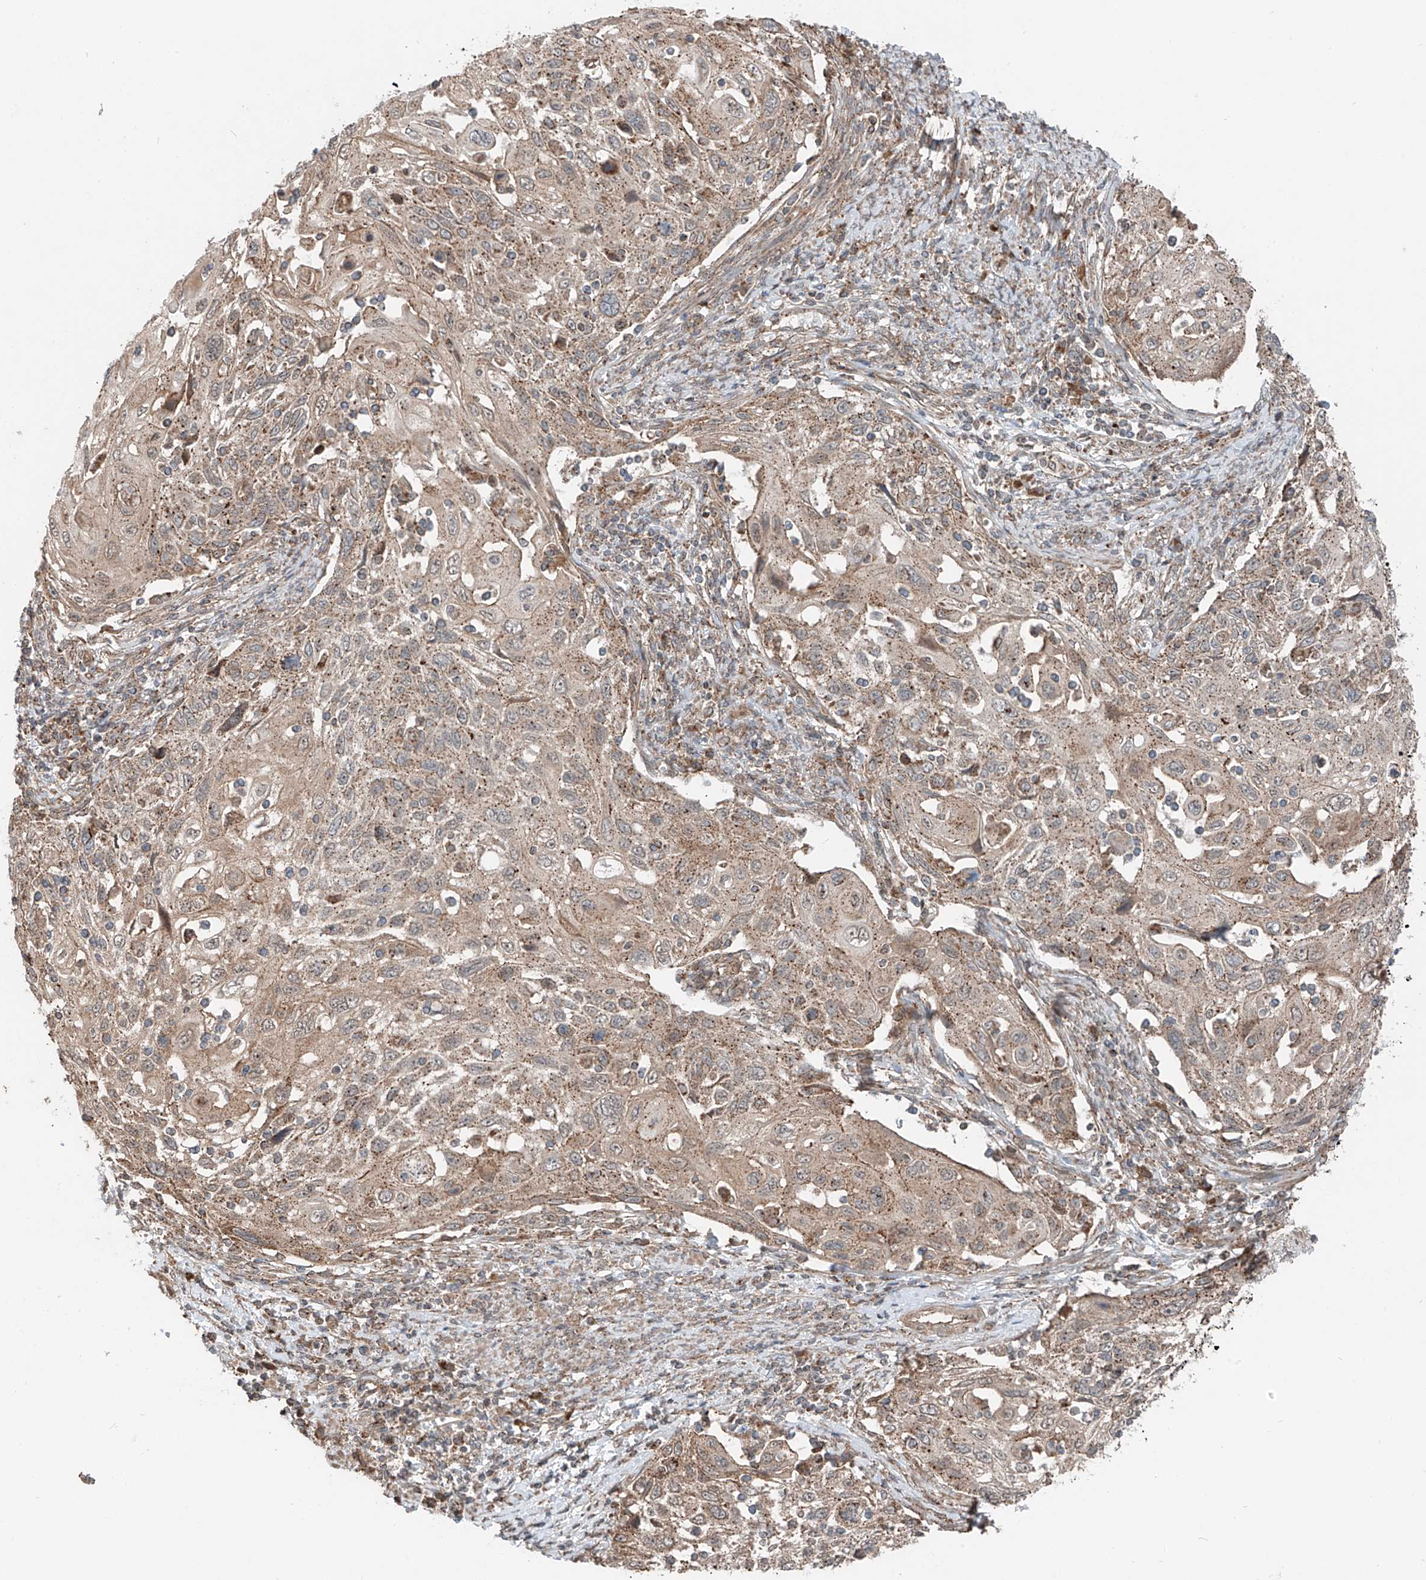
{"staining": {"intensity": "weak", "quantity": ">75%", "location": "cytoplasmic/membranous"}, "tissue": "cervical cancer", "cell_type": "Tumor cells", "image_type": "cancer", "snomed": [{"axis": "morphology", "description": "Squamous cell carcinoma, NOS"}, {"axis": "topography", "description": "Cervix"}], "caption": "This is an image of immunohistochemistry staining of cervical cancer, which shows weak expression in the cytoplasmic/membranous of tumor cells.", "gene": "CEP162", "patient": {"sex": "female", "age": 70}}